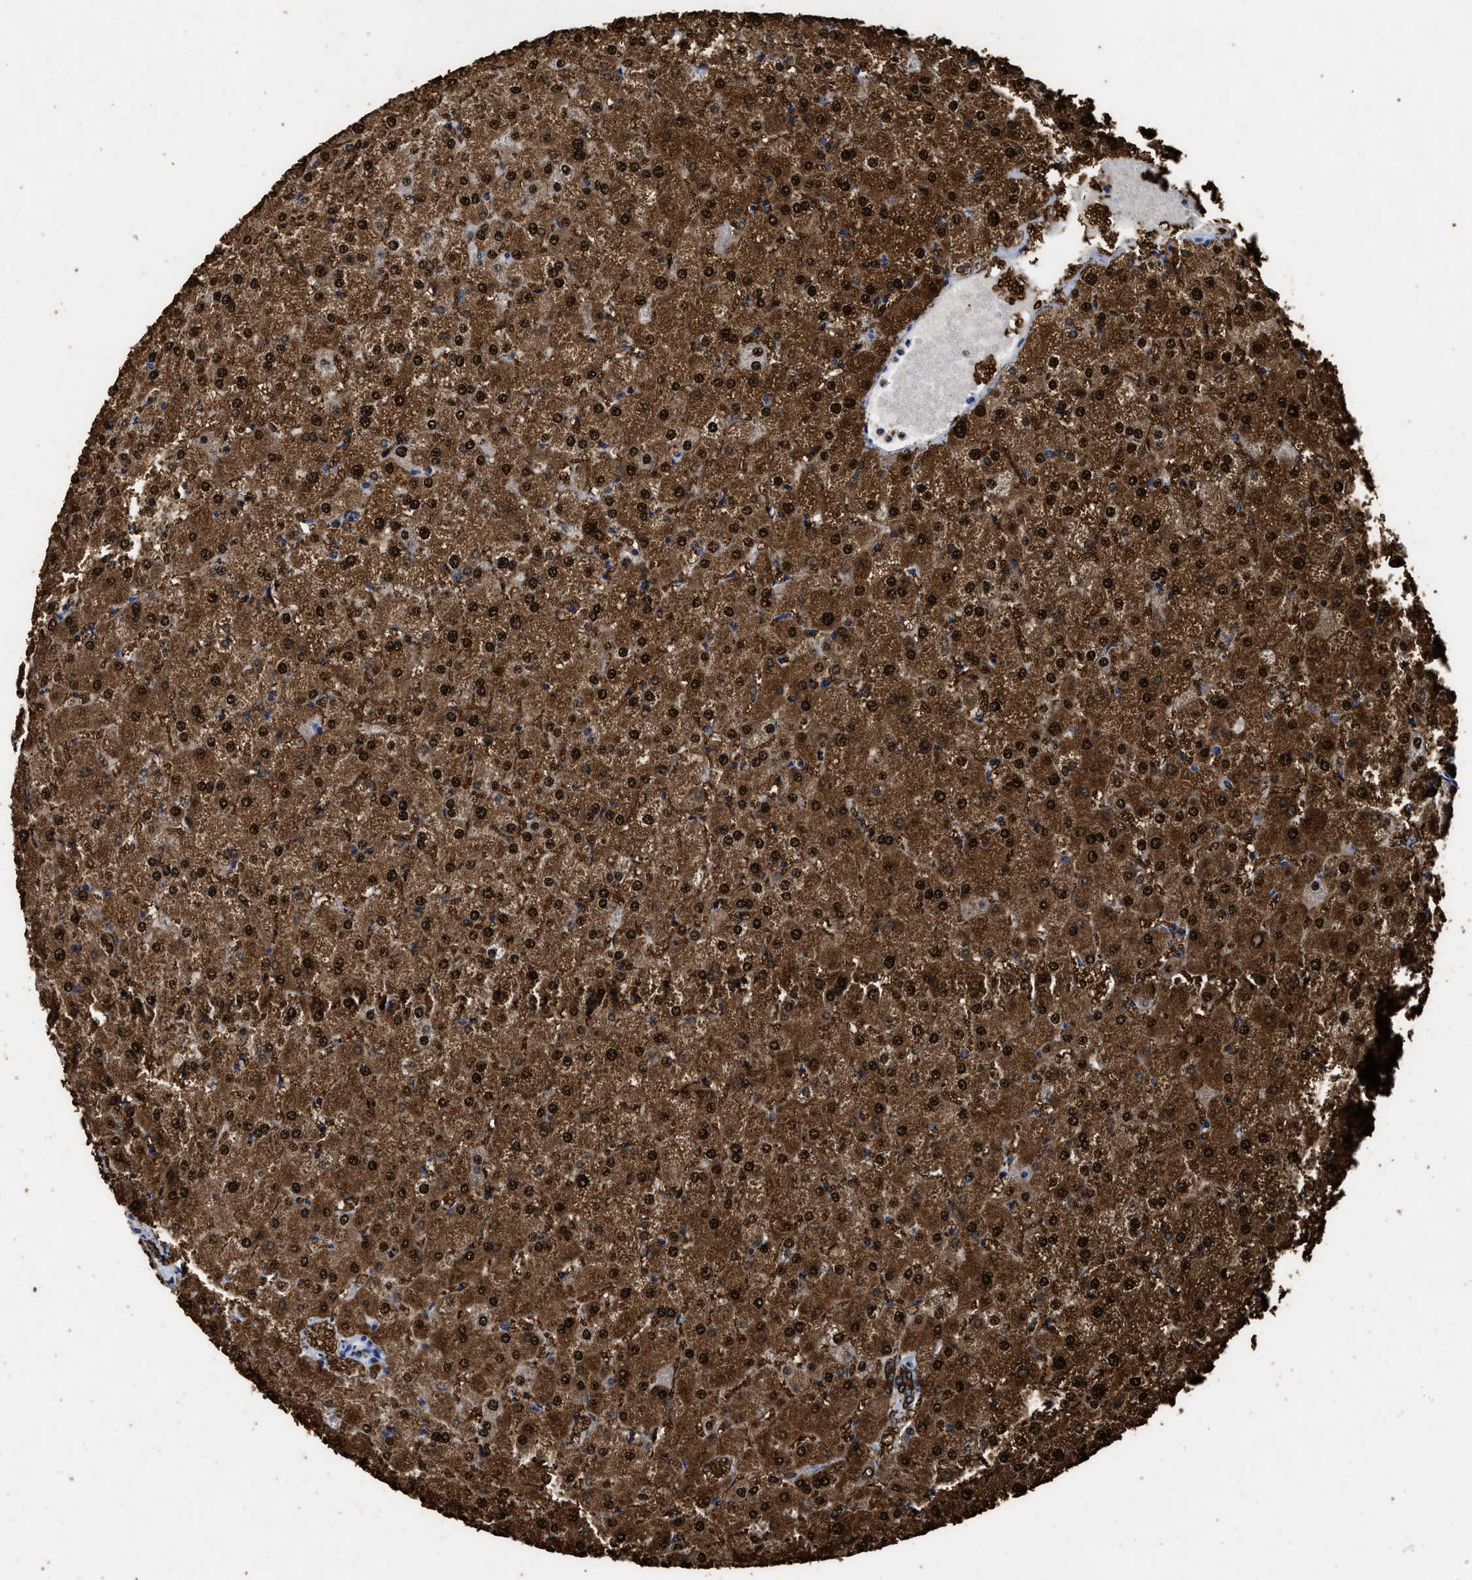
{"staining": {"intensity": "strong", "quantity": ">75%", "location": "cytoplasmic/membranous"}, "tissue": "liver", "cell_type": "Cholangiocytes", "image_type": "normal", "snomed": [{"axis": "morphology", "description": "Normal tissue, NOS"}, {"axis": "topography", "description": "Liver"}], "caption": "High-magnification brightfield microscopy of benign liver stained with DAB (3,3'-diaminobenzidine) (brown) and counterstained with hematoxylin (blue). cholangiocytes exhibit strong cytoplasmic/membranous staining is identified in about>75% of cells.", "gene": "CTNNA1", "patient": {"sex": "female", "age": 32}}